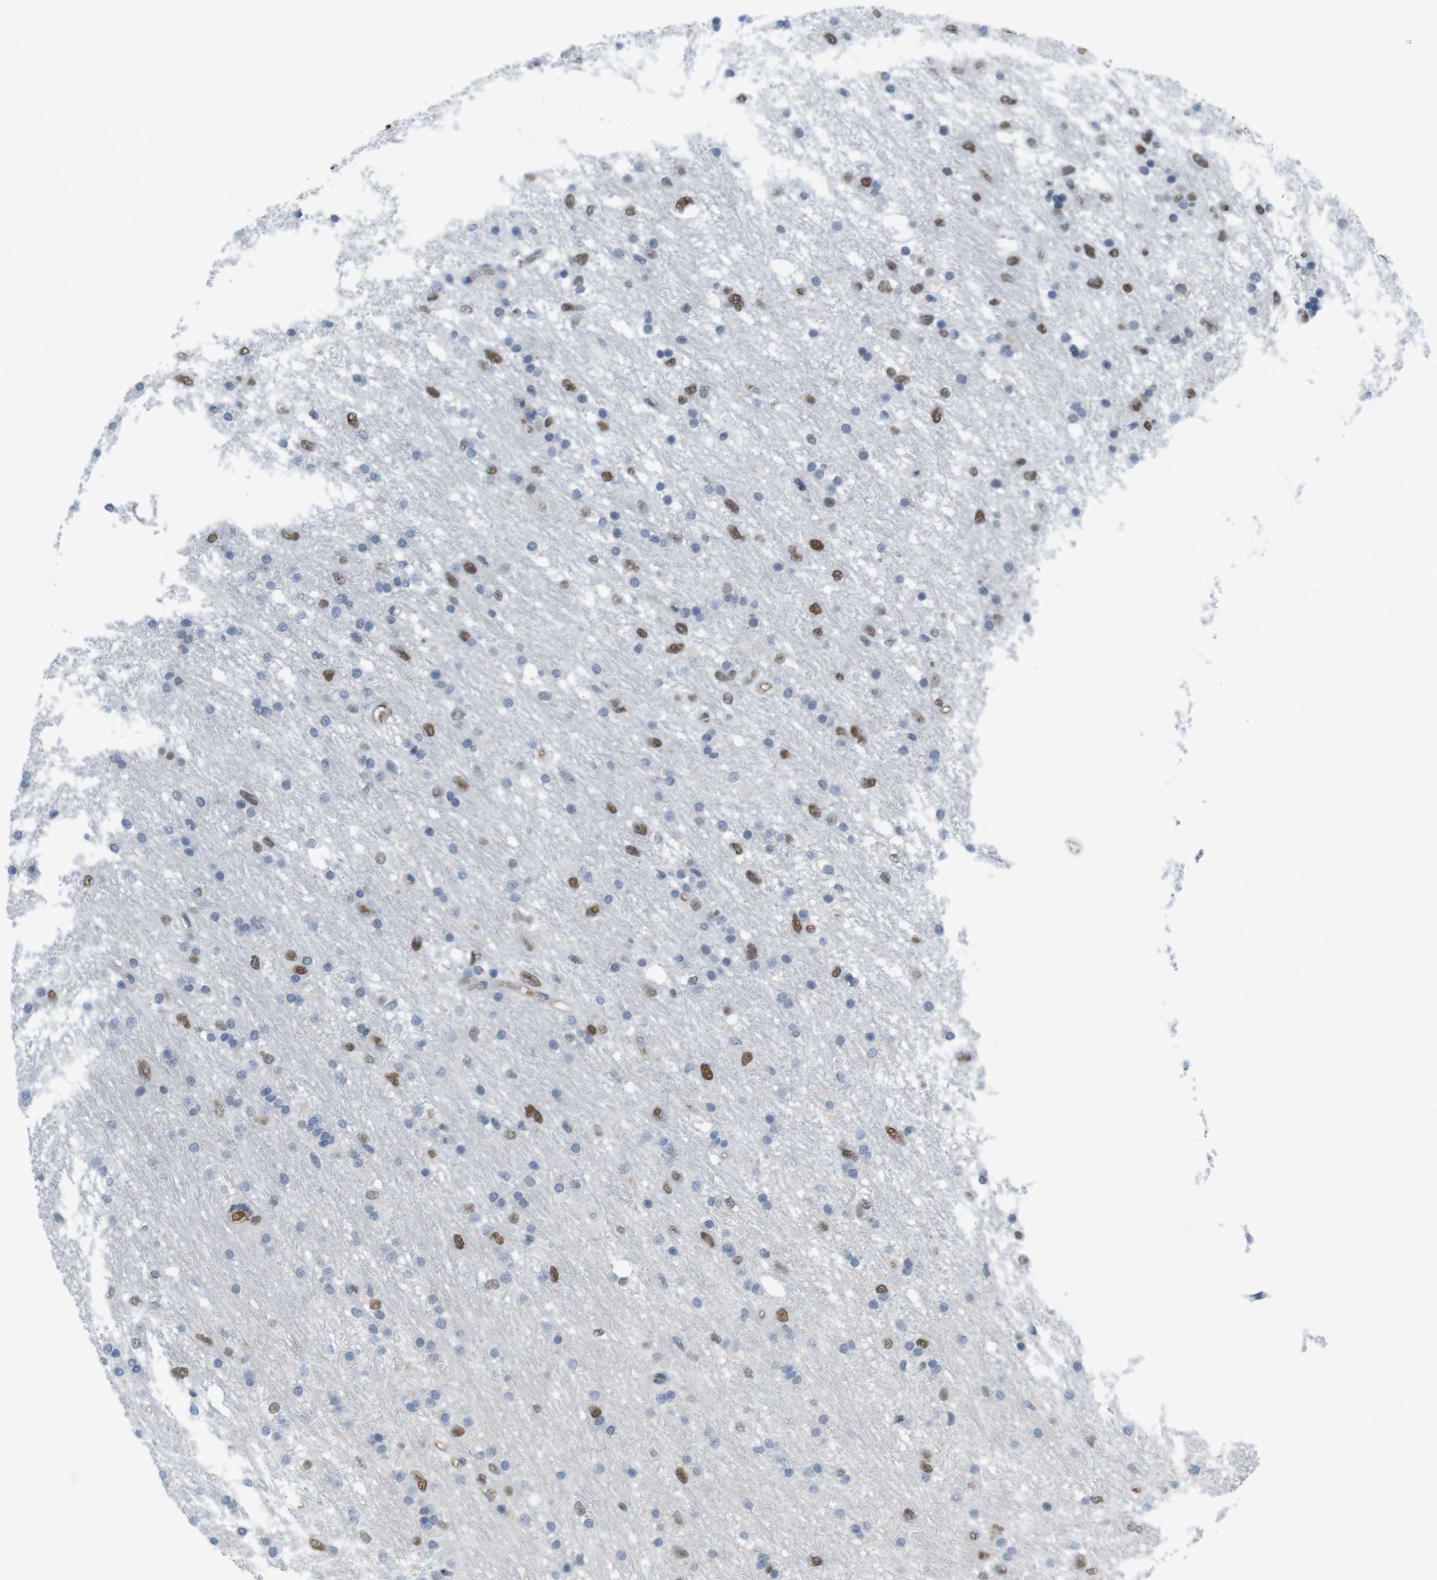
{"staining": {"intensity": "strong", "quantity": ">75%", "location": "nuclear"}, "tissue": "glioma", "cell_type": "Tumor cells", "image_type": "cancer", "snomed": [{"axis": "morphology", "description": "Glioma, malignant, Low grade"}, {"axis": "topography", "description": "Brain"}], "caption": "This photomicrograph shows glioma stained with immunohistochemistry to label a protein in brown. The nuclear of tumor cells show strong positivity for the protein. Nuclei are counter-stained blue.", "gene": "SUB1", "patient": {"sex": "male", "age": 77}}